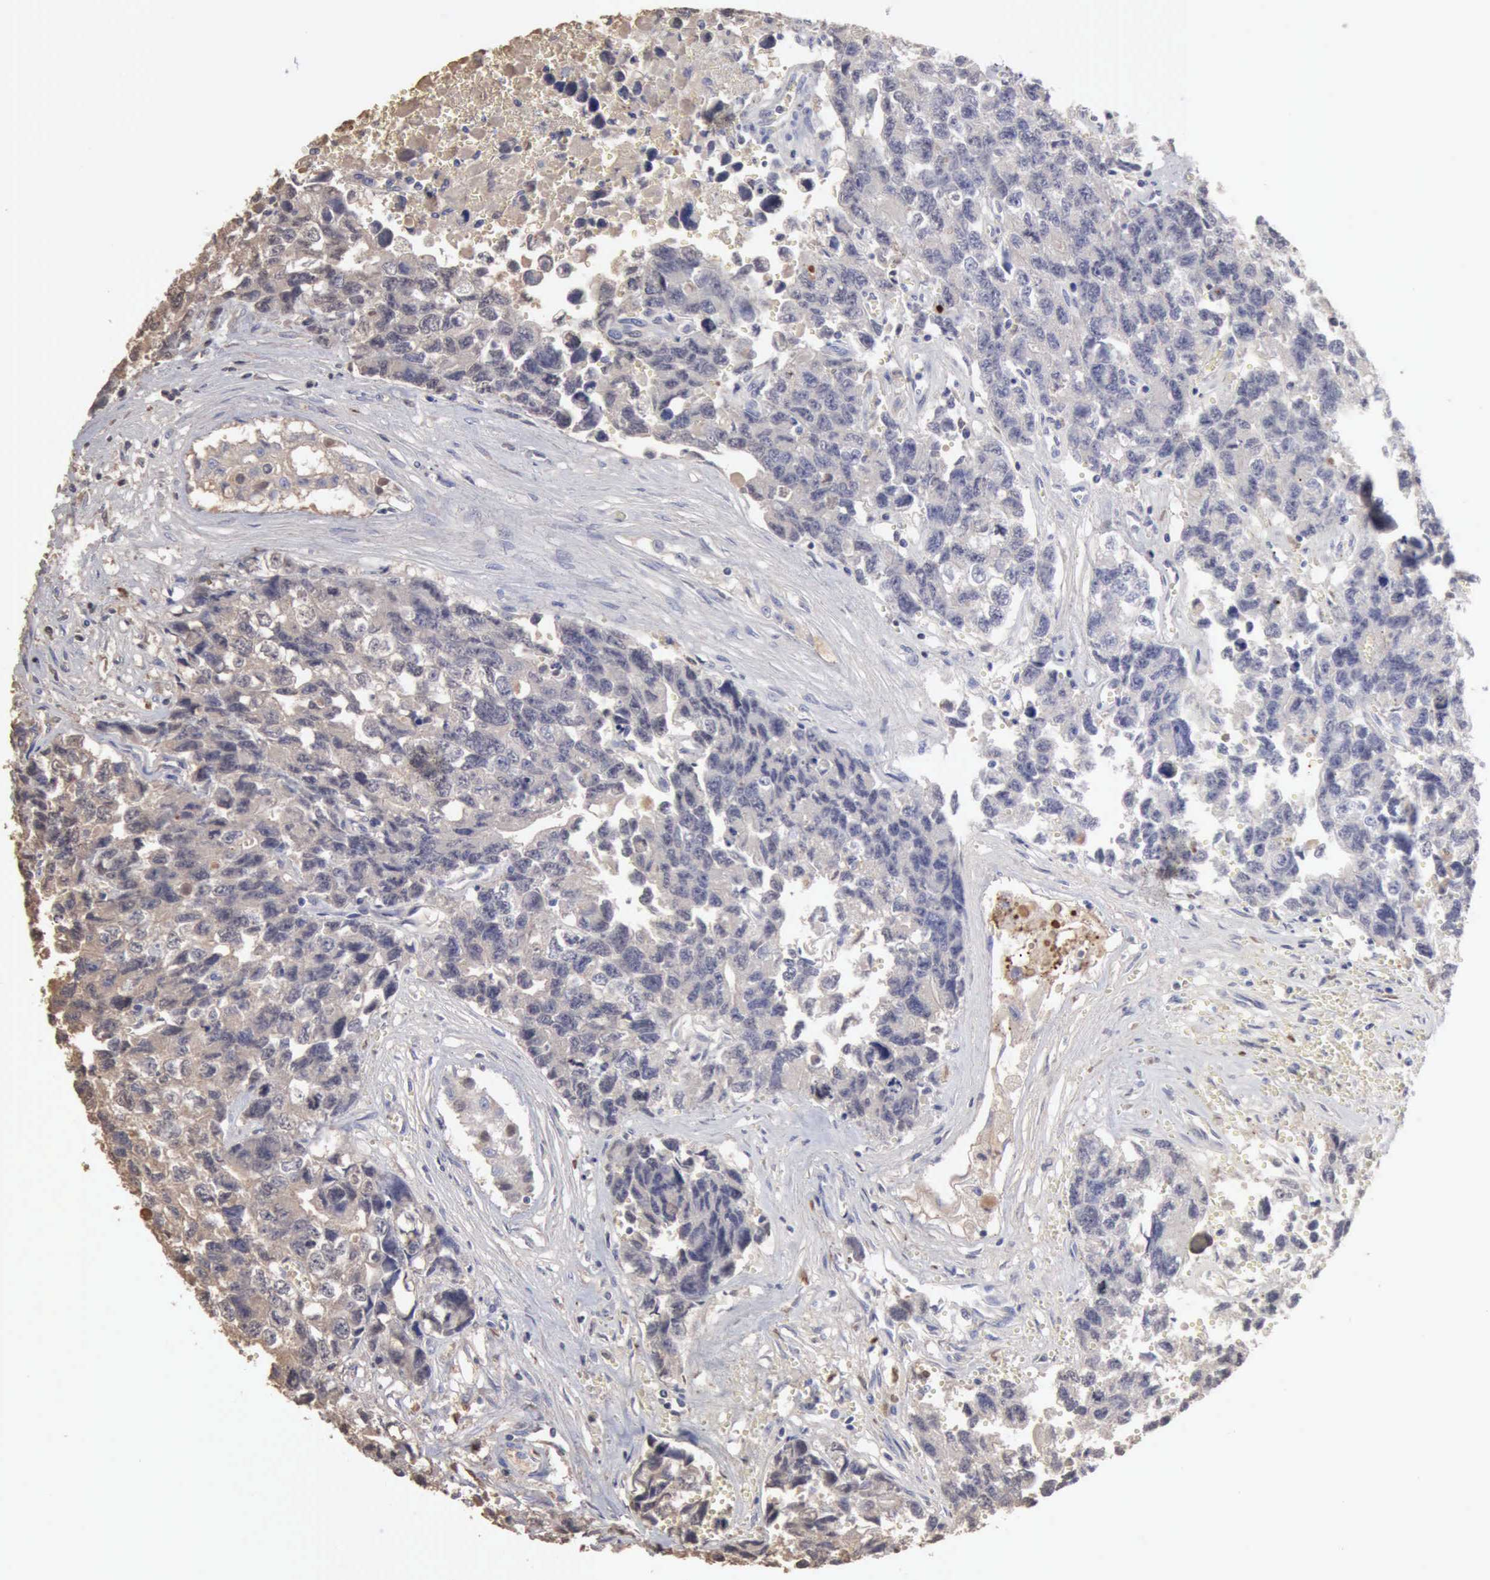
{"staining": {"intensity": "negative", "quantity": "none", "location": "none"}, "tissue": "testis cancer", "cell_type": "Tumor cells", "image_type": "cancer", "snomed": [{"axis": "morphology", "description": "Carcinoma, Embryonal, NOS"}, {"axis": "topography", "description": "Testis"}], "caption": "This is a photomicrograph of immunohistochemistry (IHC) staining of embryonal carcinoma (testis), which shows no expression in tumor cells.", "gene": "SERPINA1", "patient": {"sex": "male", "age": 31}}